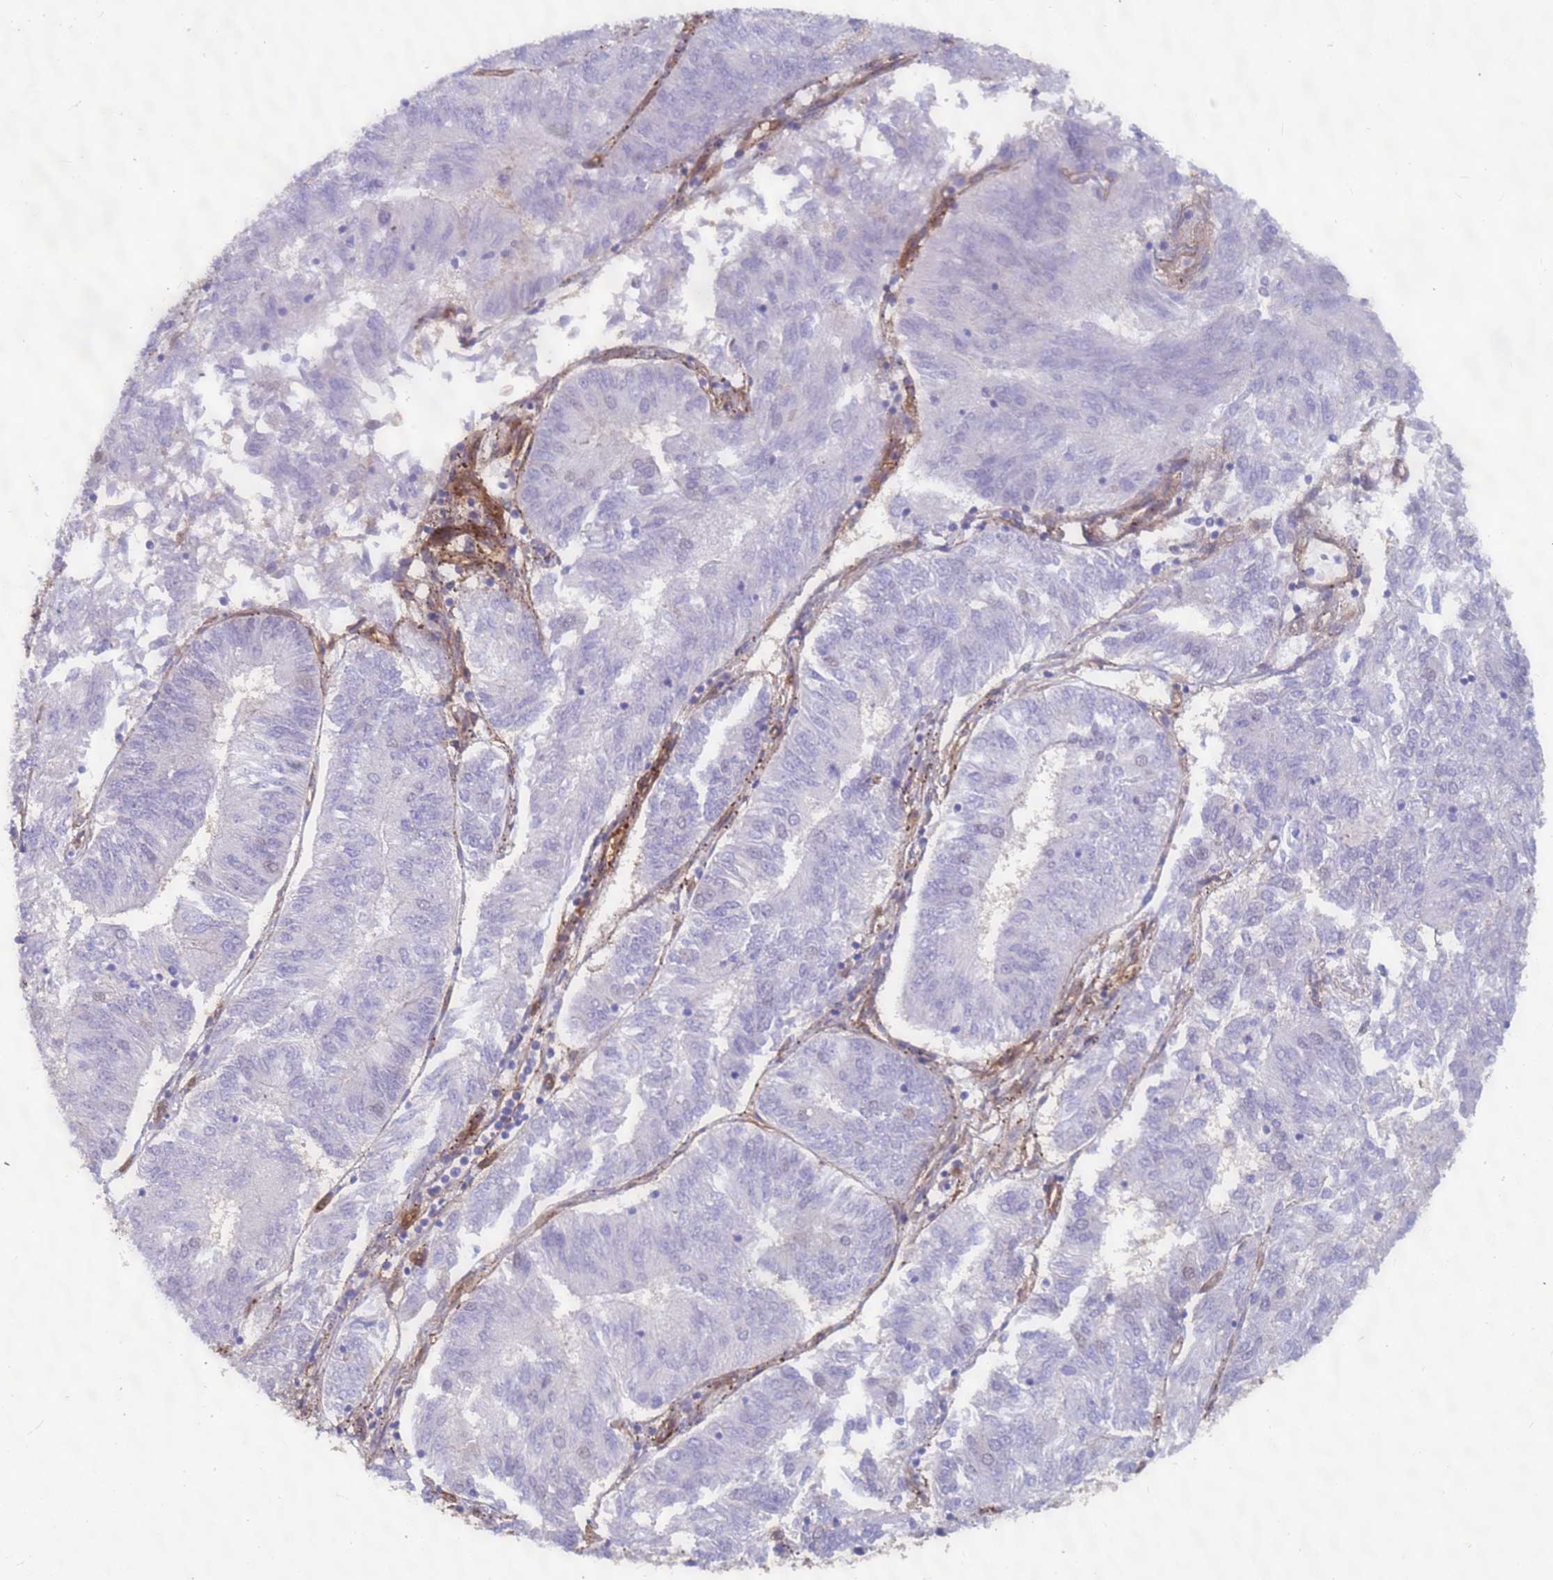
{"staining": {"intensity": "negative", "quantity": "none", "location": "none"}, "tissue": "endometrial cancer", "cell_type": "Tumor cells", "image_type": "cancer", "snomed": [{"axis": "morphology", "description": "Adenocarcinoma, NOS"}, {"axis": "topography", "description": "Endometrium"}], "caption": "Micrograph shows no protein staining in tumor cells of endometrial cancer tissue.", "gene": "EHD2", "patient": {"sex": "female", "age": 58}}